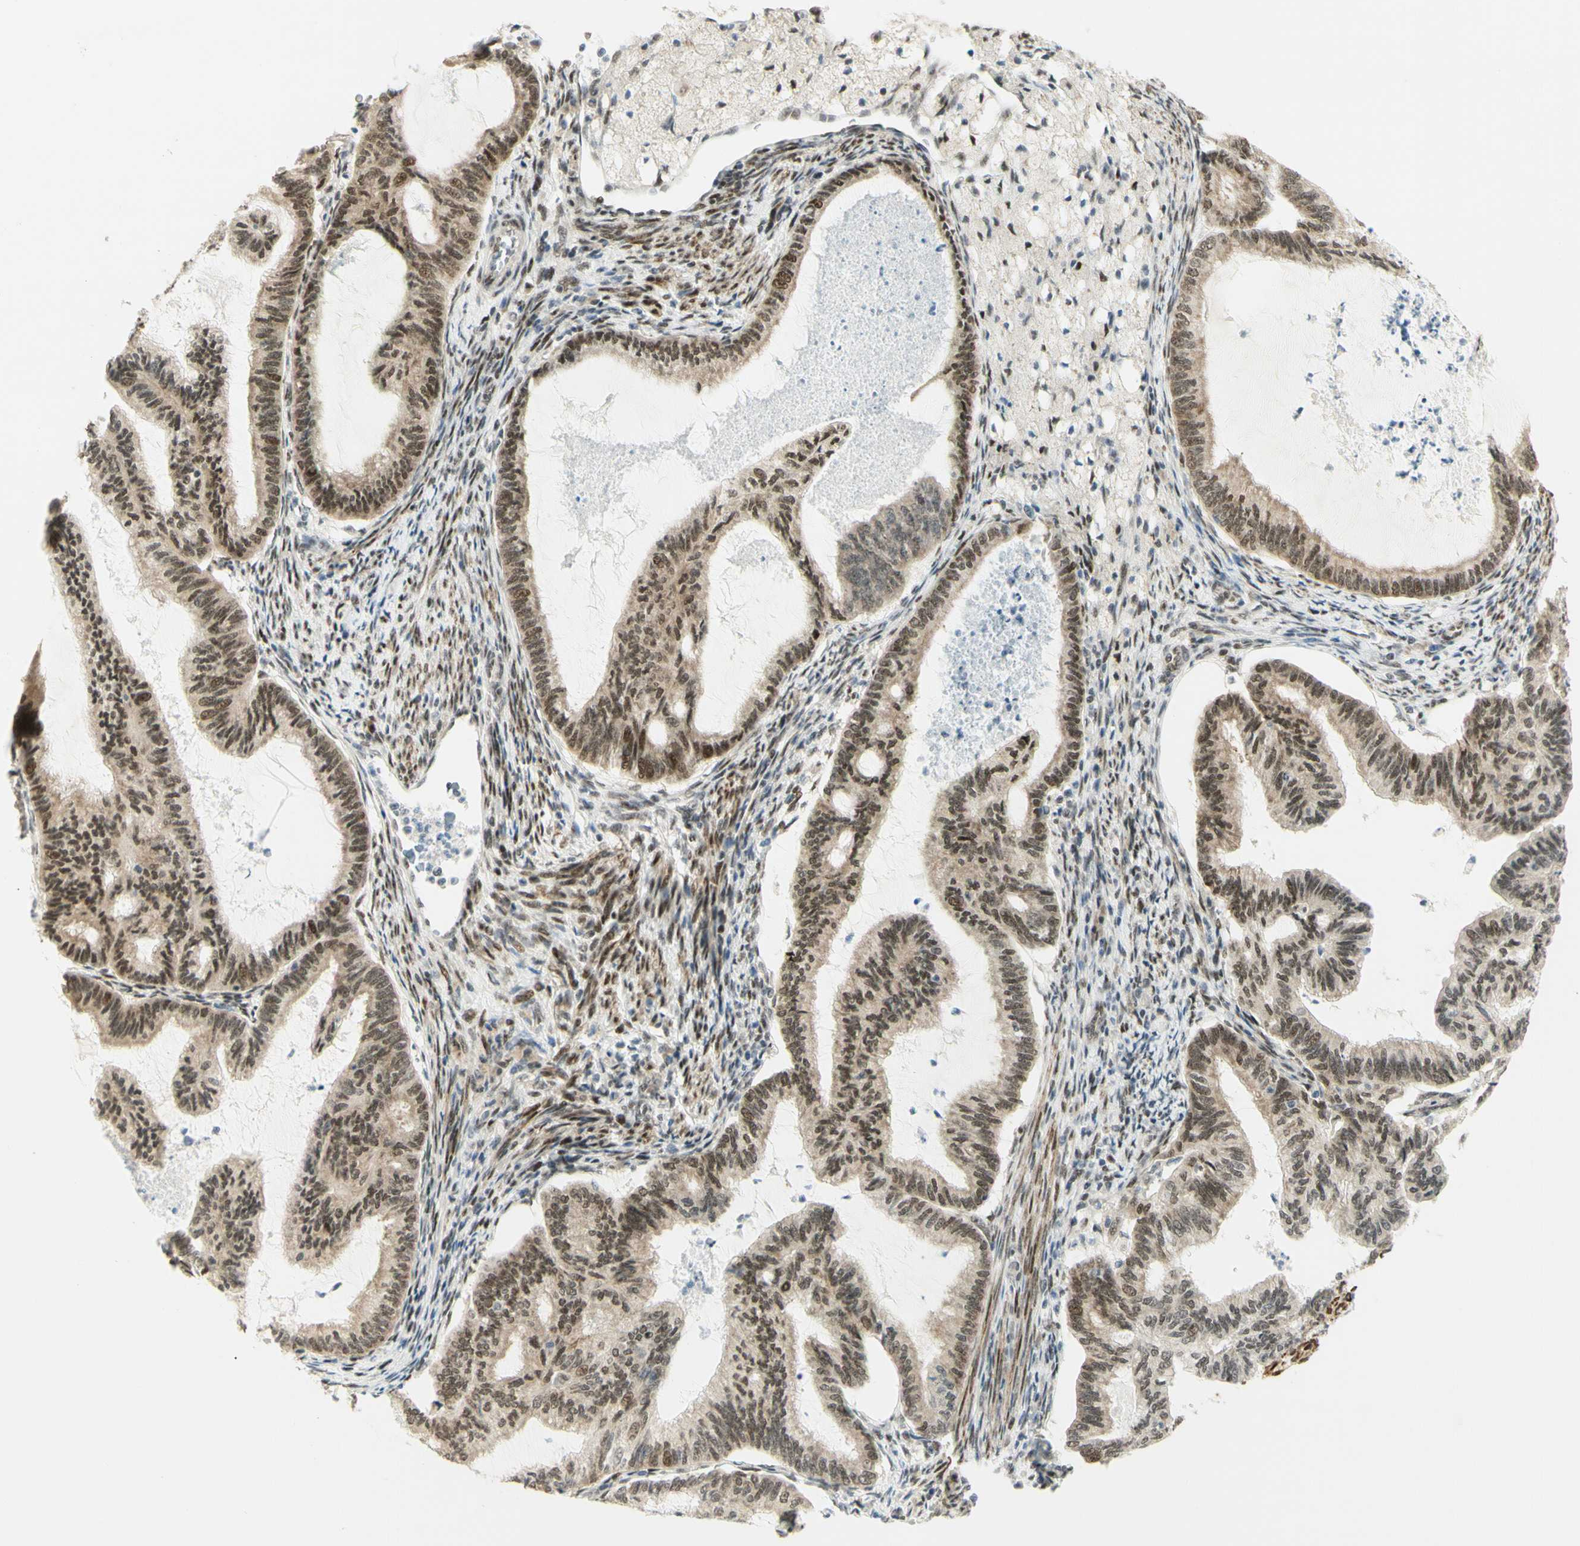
{"staining": {"intensity": "moderate", "quantity": ">75%", "location": "cytoplasmic/membranous,nuclear"}, "tissue": "cervical cancer", "cell_type": "Tumor cells", "image_type": "cancer", "snomed": [{"axis": "morphology", "description": "Normal tissue, NOS"}, {"axis": "morphology", "description": "Adenocarcinoma, NOS"}, {"axis": "topography", "description": "Cervix"}, {"axis": "topography", "description": "Endometrium"}], "caption": "Protein analysis of adenocarcinoma (cervical) tissue shows moderate cytoplasmic/membranous and nuclear positivity in about >75% of tumor cells.", "gene": "DDX1", "patient": {"sex": "female", "age": 86}}